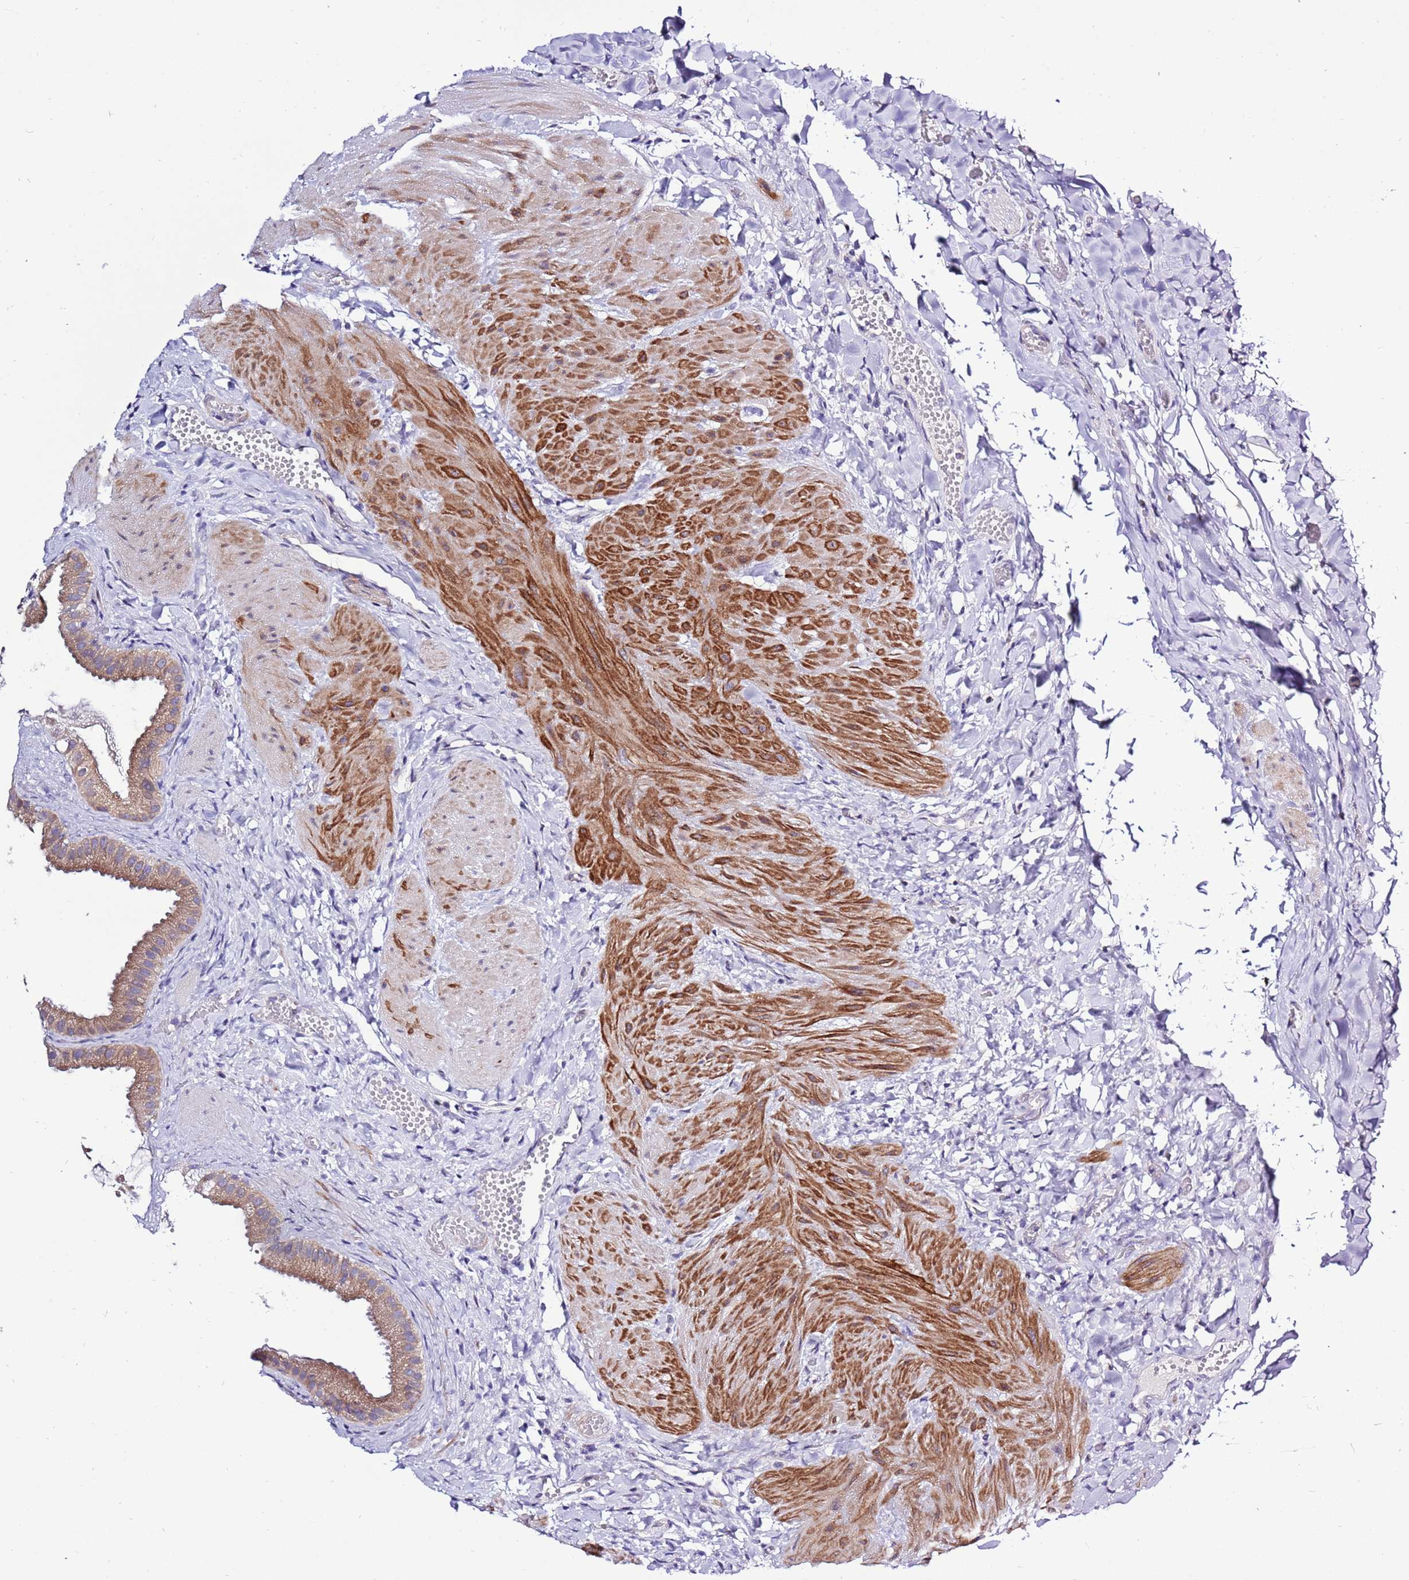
{"staining": {"intensity": "moderate", "quantity": ">75%", "location": "cytoplasmic/membranous"}, "tissue": "gallbladder", "cell_type": "Glandular cells", "image_type": "normal", "snomed": [{"axis": "morphology", "description": "Normal tissue, NOS"}, {"axis": "topography", "description": "Gallbladder"}], "caption": "This is an image of IHC staining of benign gallbladder, which shows moderate expression in the cytoplasmic/membranous of glandular cells.", "gene": "GLCE", "patient": {"sex": "male", "age": 55}}